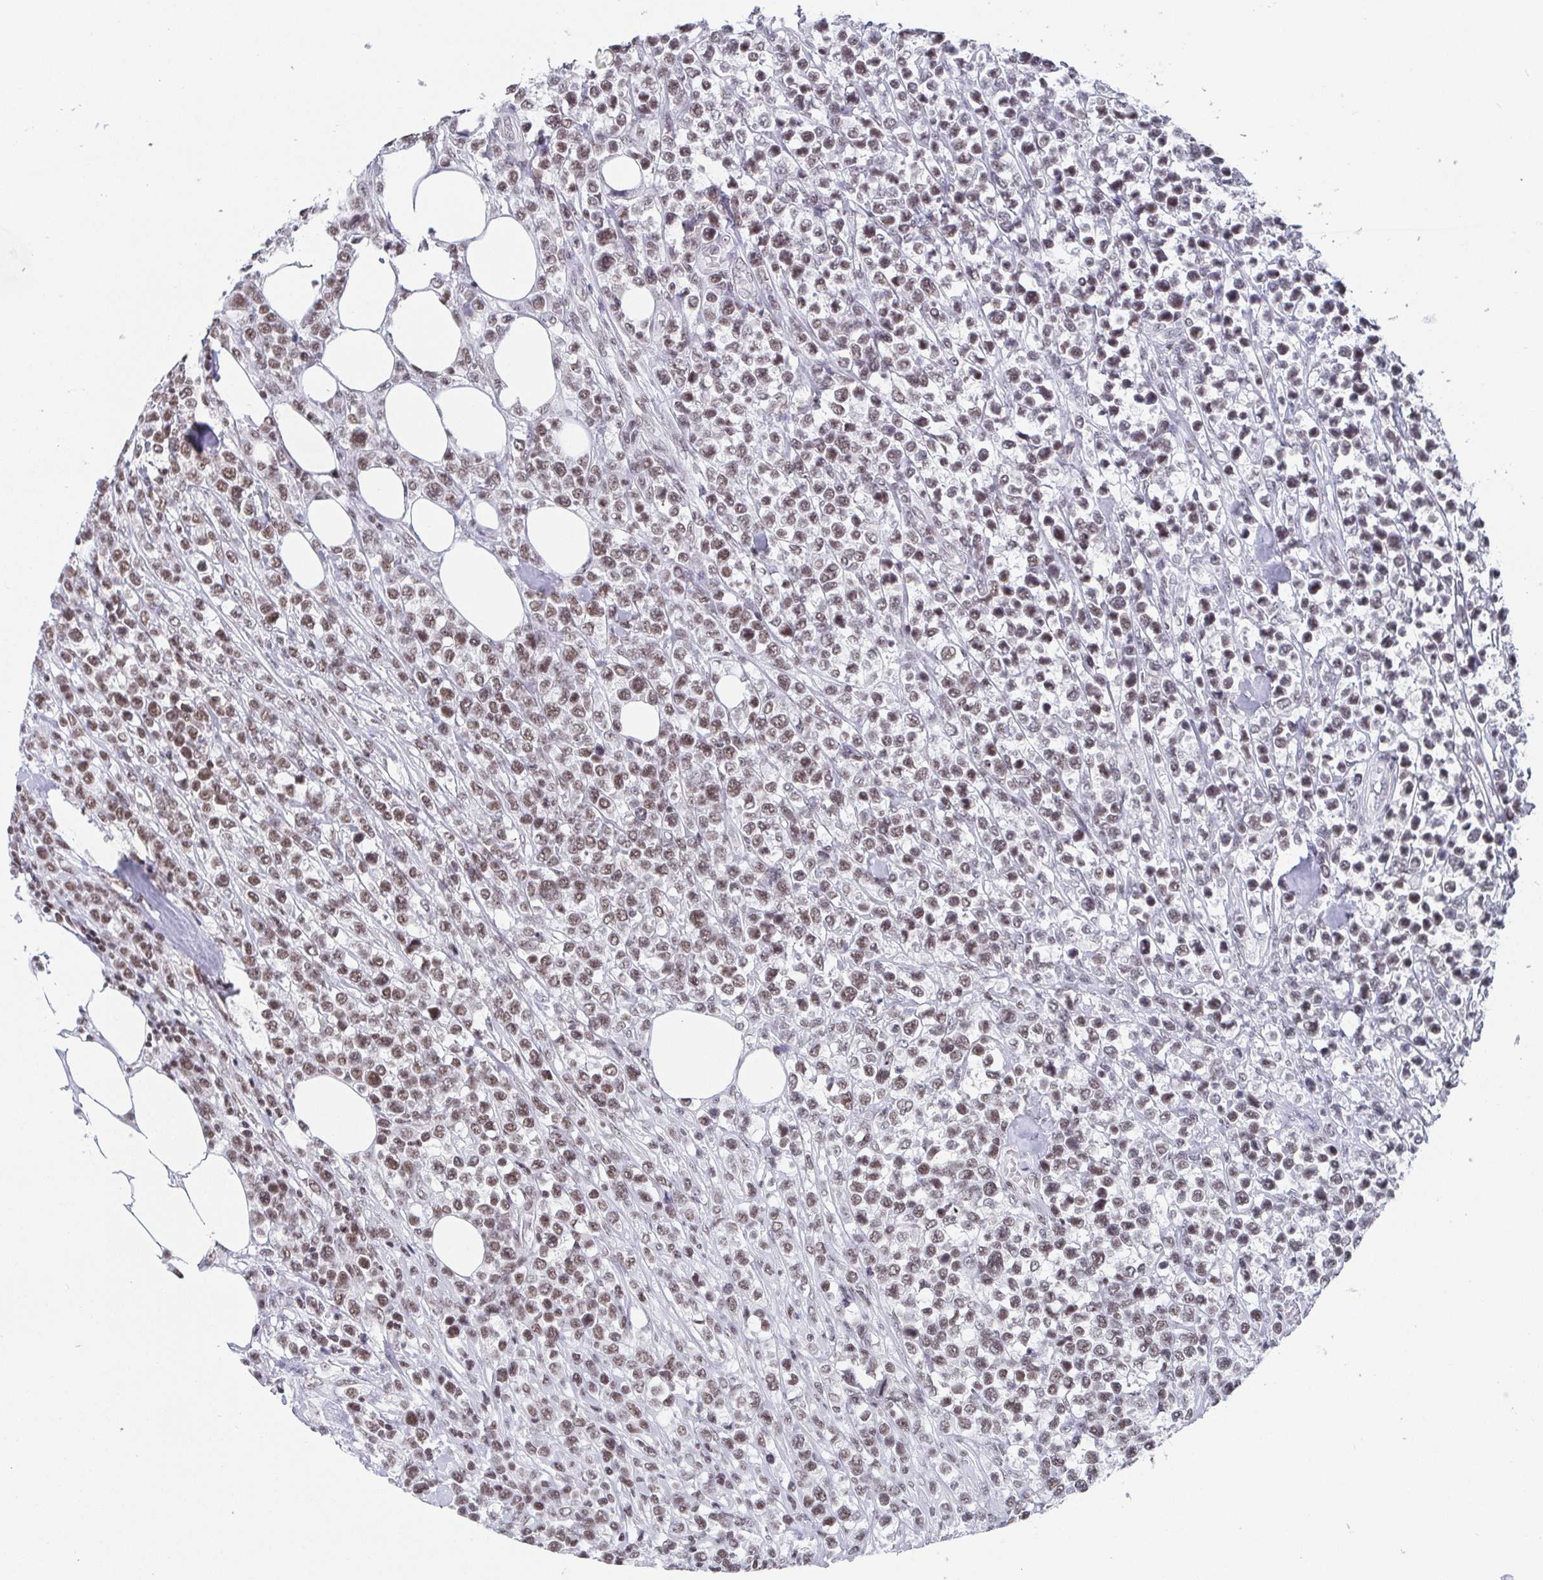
{"staining": {"intensity": "weak", "quantity": "25%-75%", "location": "nuclear"}, "tissue": "lymphoma", "cell_type": "Tumor cells", "image_type": "cancer", "snomed": [{"axis": "morphology", "description": "Malignant lymphoma, non-Hodgkin's type, High grade"}, {"axis": "topography", "description": "Soft tissue"}], "caption": "An image of human lymphoma stained for a protein demonstrates weak nuclear brown staining in tumor cells.", "gene": "CTCF", "patient": {"sex": "female", "age": 56}}